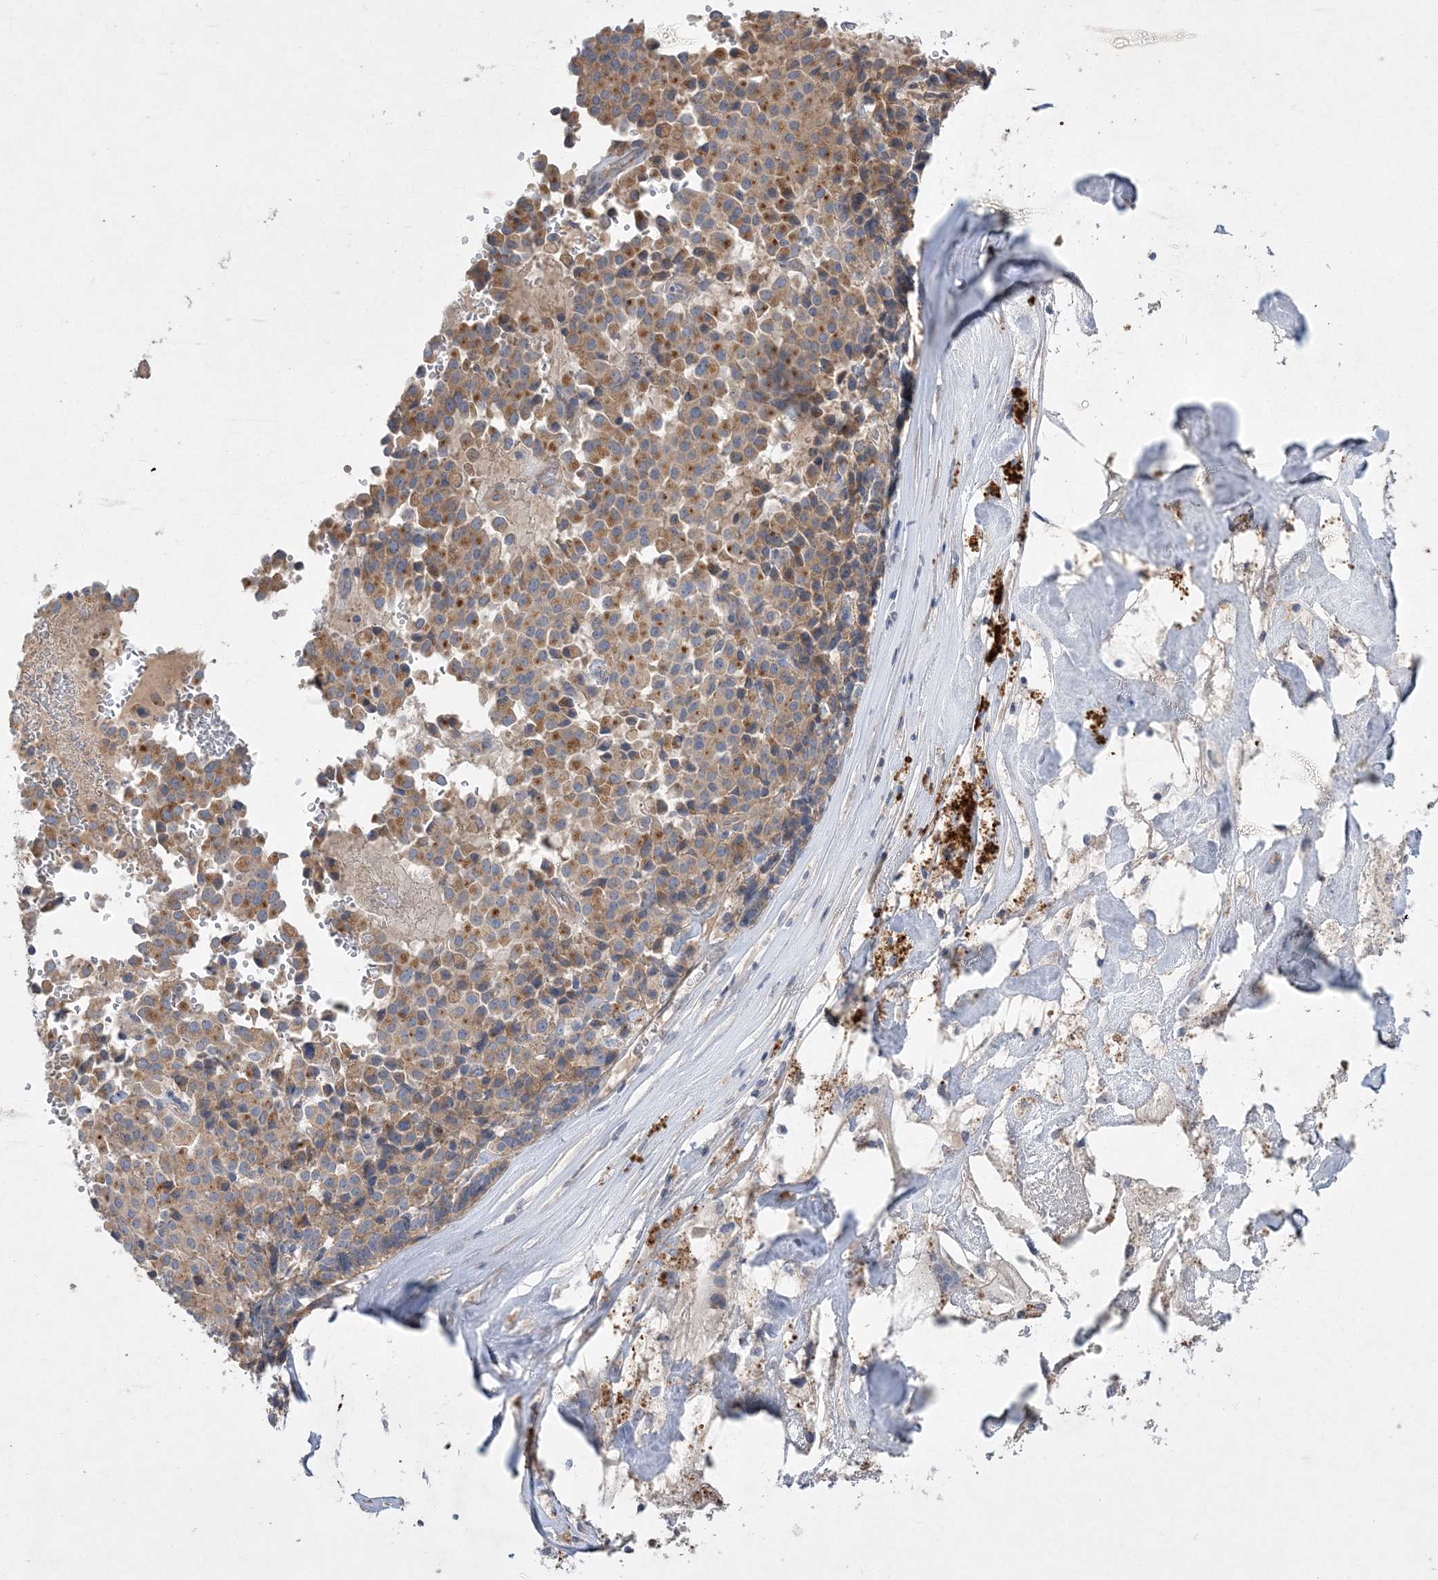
{"staining": {"intensity": "moderate", "quantity": "25%-75%", "location": "cytoplasmic/membranous"}, "tissue": "pancreatic cancer", "cell_type": "Tumor cells", "image_type": "cancer", "snomed": [{"axis": "morphology", "description": "Adenocarcinoma, NOS"}, {"axis": "topography", "description": "Pancreas"}], "caption": "Brown immunohistochemical staining in adenocarcinoma (pancreatic) exhibits moderate cytoplasmic/membranous staining in about 25%-75% of tumor cells.", "gene": "ADCK2", "patient": {"sex": "male", "age": 65}}